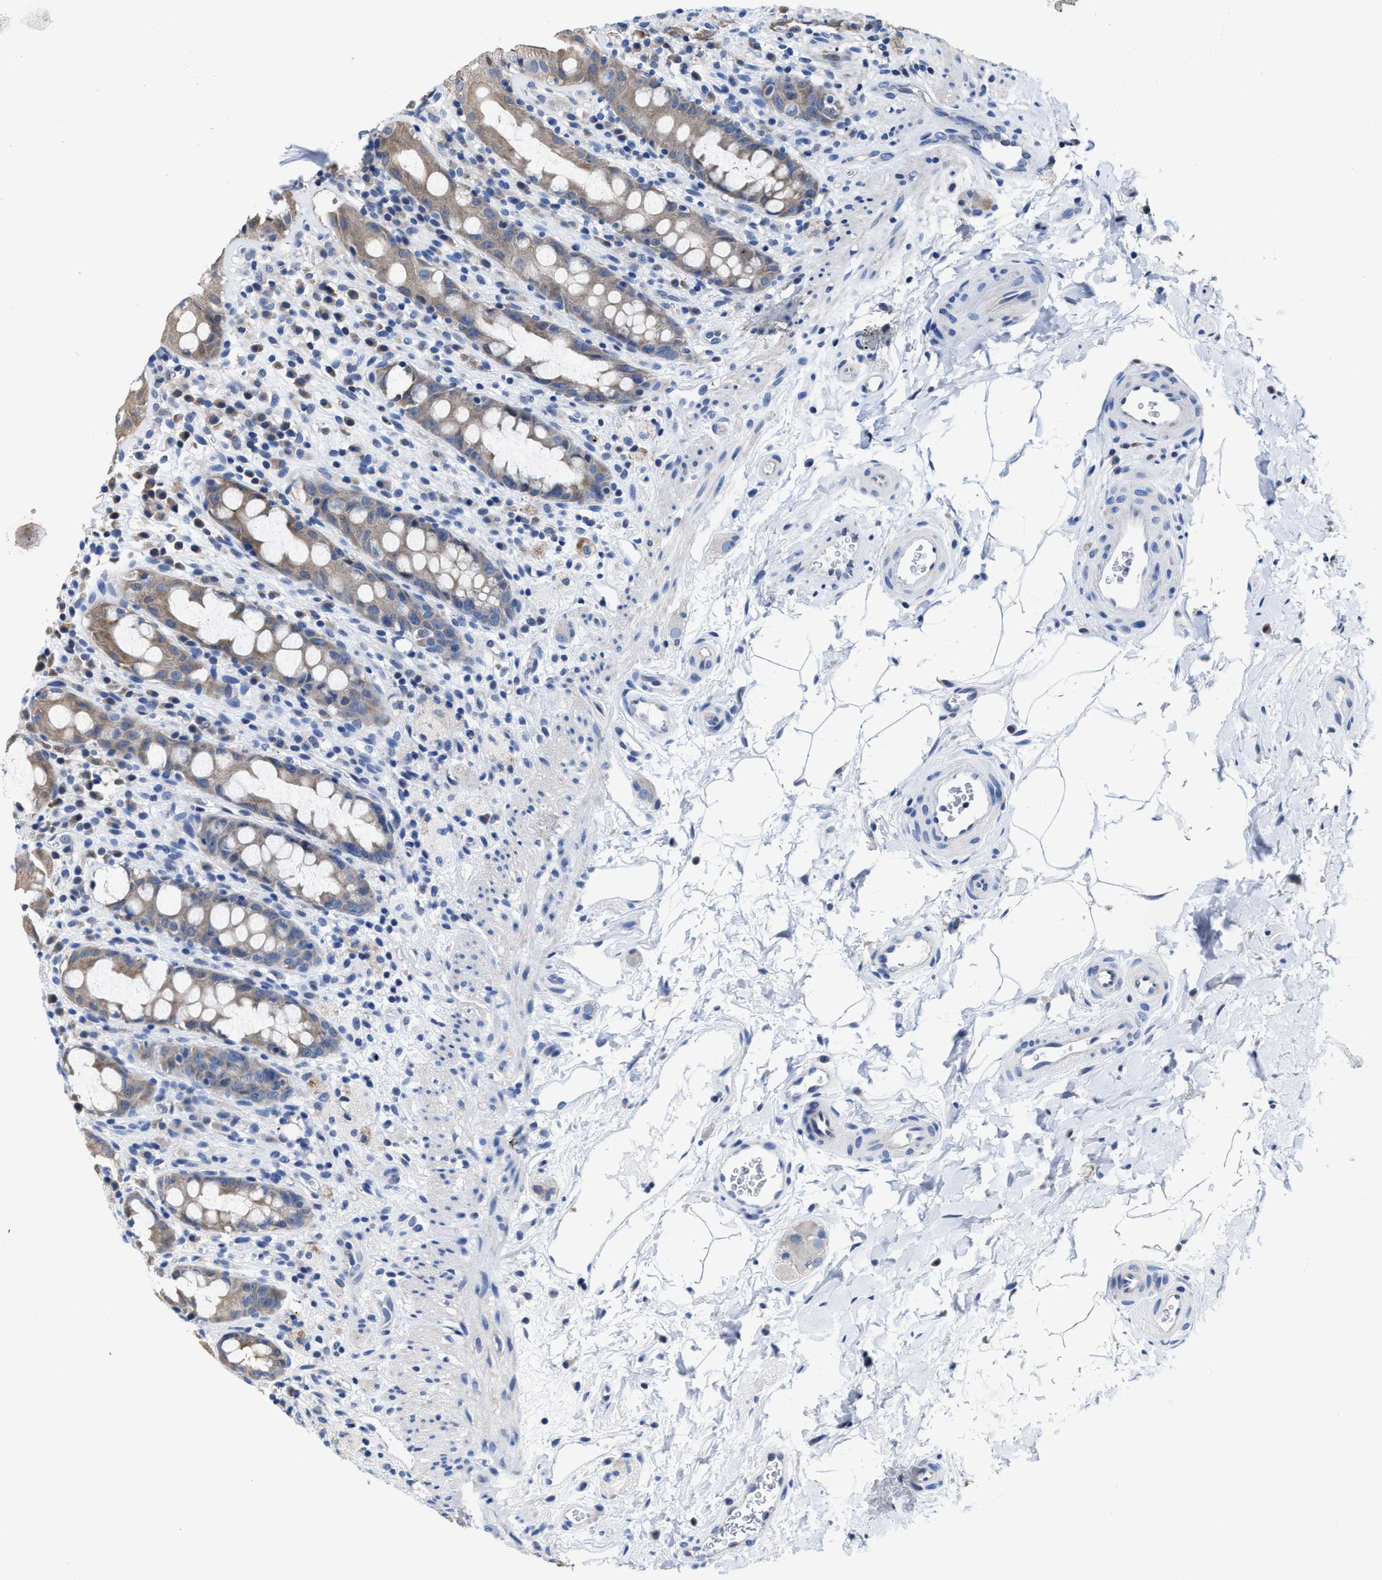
{"staining": {"intensity": "weak", "quantity": ">75%", "location": "cytoplasmic/membranous"}, "tissue": "rectum", "cell_type": "Glandular cells", "image_type": "normal", "snomed": [{"axis": "morphology", "description": "Normal tissue, NOS"}, {"axis": "topography", "description": "Rectum"}], "caption": "This image exhibits immunohistochemistry (IHC) staining of unremarkable rectum, with low weak cytoplasmic/membranous positivity in approximately >75% of glandular cells.", "gene": "HOOK1", "patient": {"sex": "male", "age": 44}}